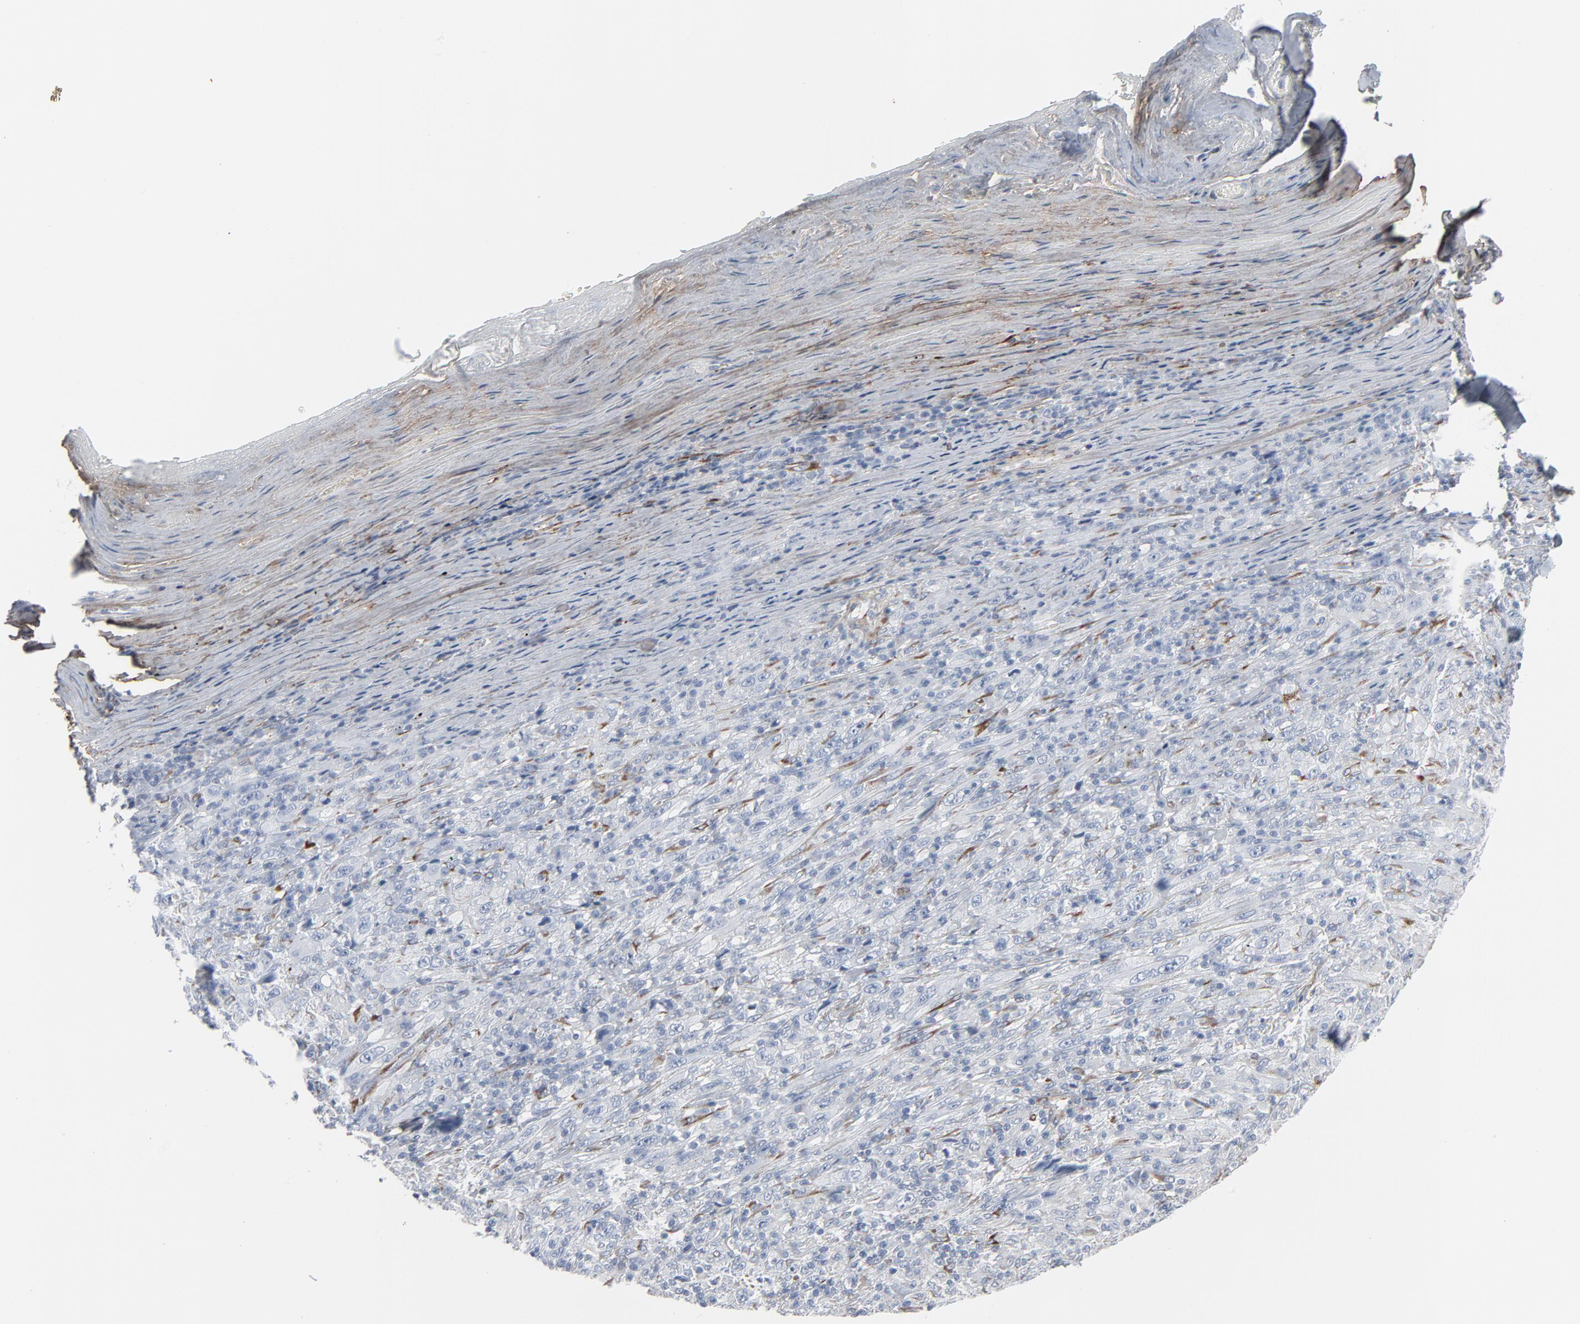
{"staining": {"intensity": "negative", "quantity": "none", "location": "none"}, "tissue": "melanoma", "cell_type": "Tumor cells", "image_type": "cancer", "snomed": [{"axis": "morphology", "description": "Malignant melanoma, Metastatic site"}, {"axis": "topography", "description": "Skin"}], "caption": "Image shows no protein positivity in tumor cells of malignant melanoma (metastatic site) tissue.", "gene": "BGN", "patient": {"sex": "female", "age": 56}}